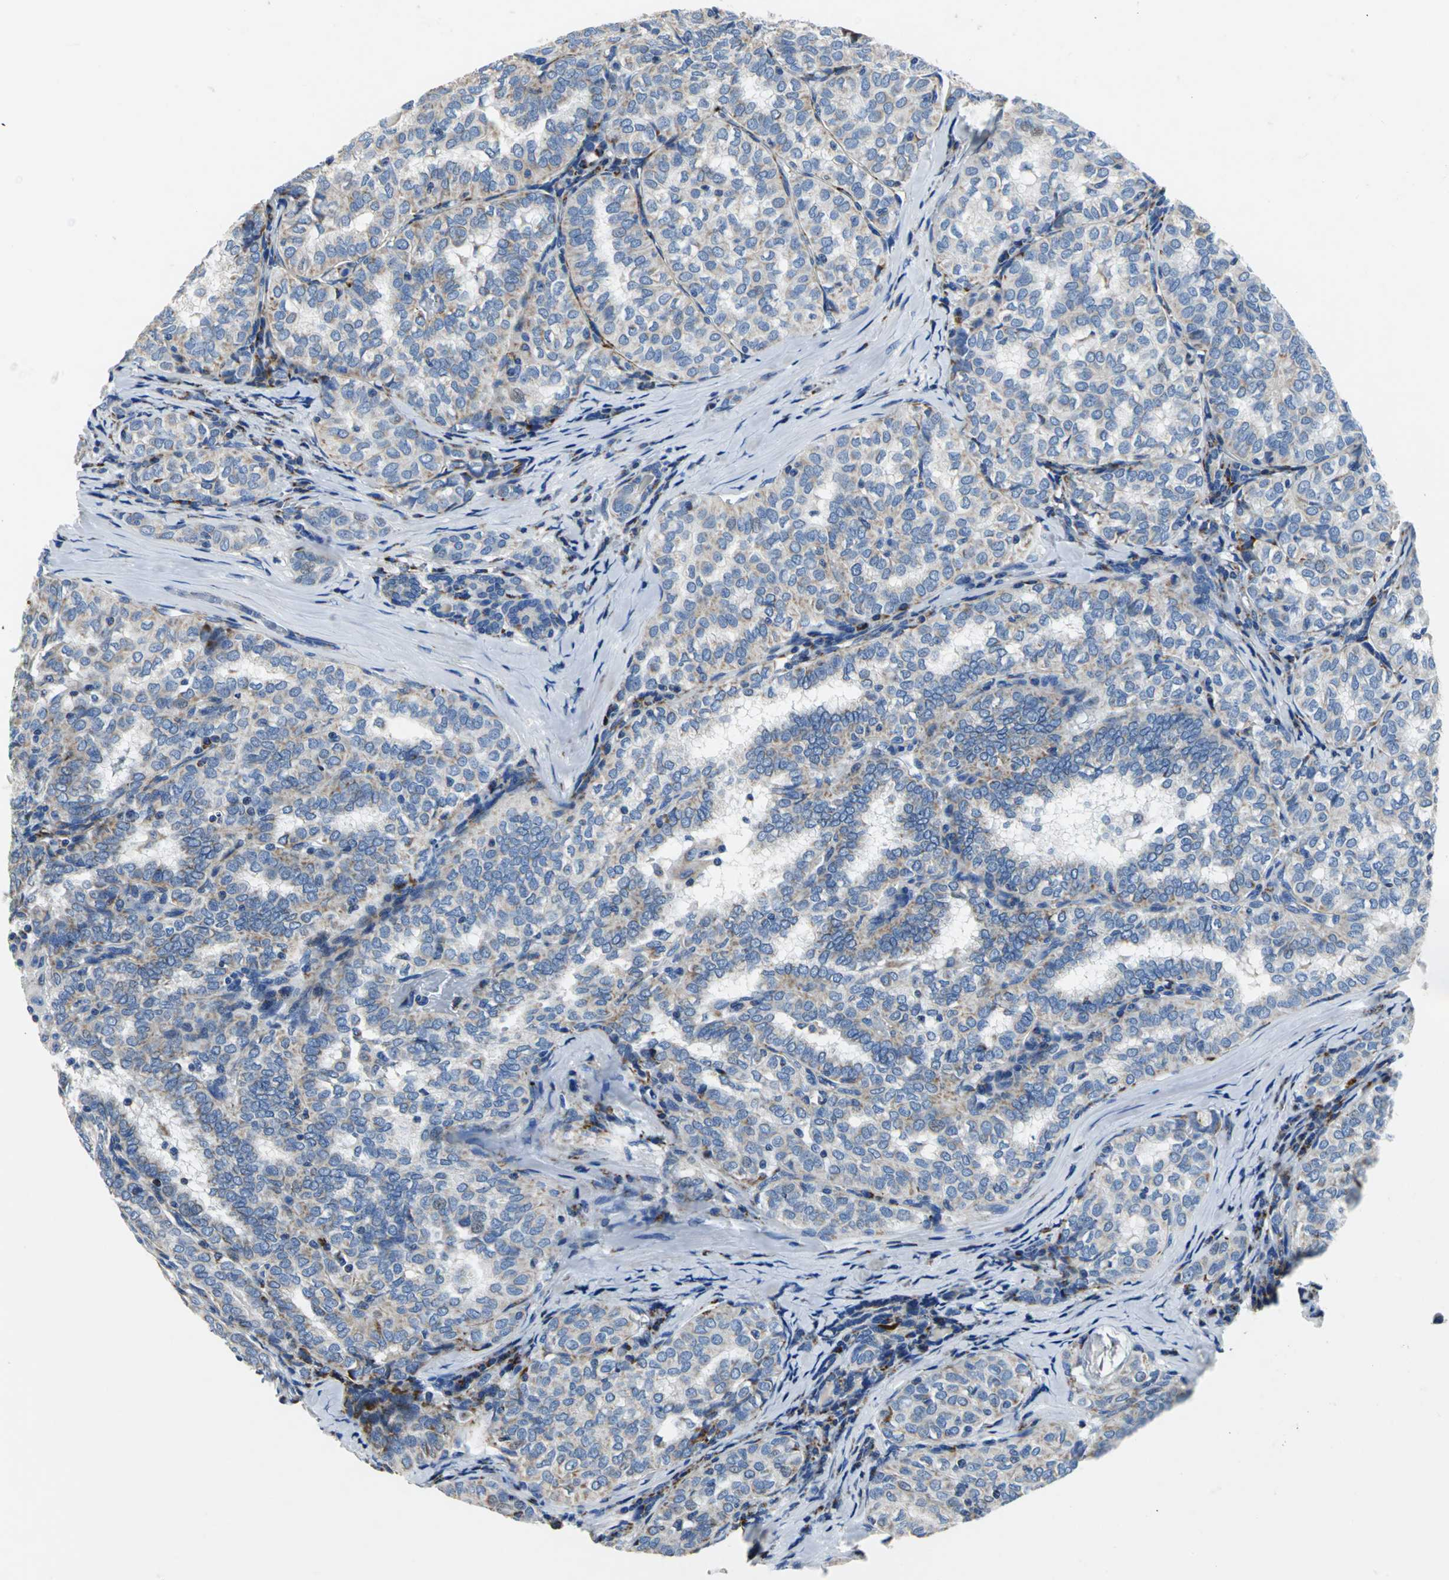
{"staining": {"intensity": "weak", "quantity": ">75%", "location": "cytoplasmic/membranous"}, "tissue": "thyroid cancer", "cell_type": "Tumor cells", "image_type": "cancer", "snomed": [{"axis": "morphology", "description": "Normal tissue, NOS"}, {"axis": "morphology", "description": "Papillary adenocarcinoma, NOS"}, {"axis": "topography", "description": "Thyroid gland"}], "caption": "Brown immunohistochemical staining in human papillary adenocarcinoma (thyroid) exhibits weak cytoplasmic/membranous expression in about >75% of tumor cells.", "gene": "IFI6", "patient": {"sex": "female", "age": 30}}